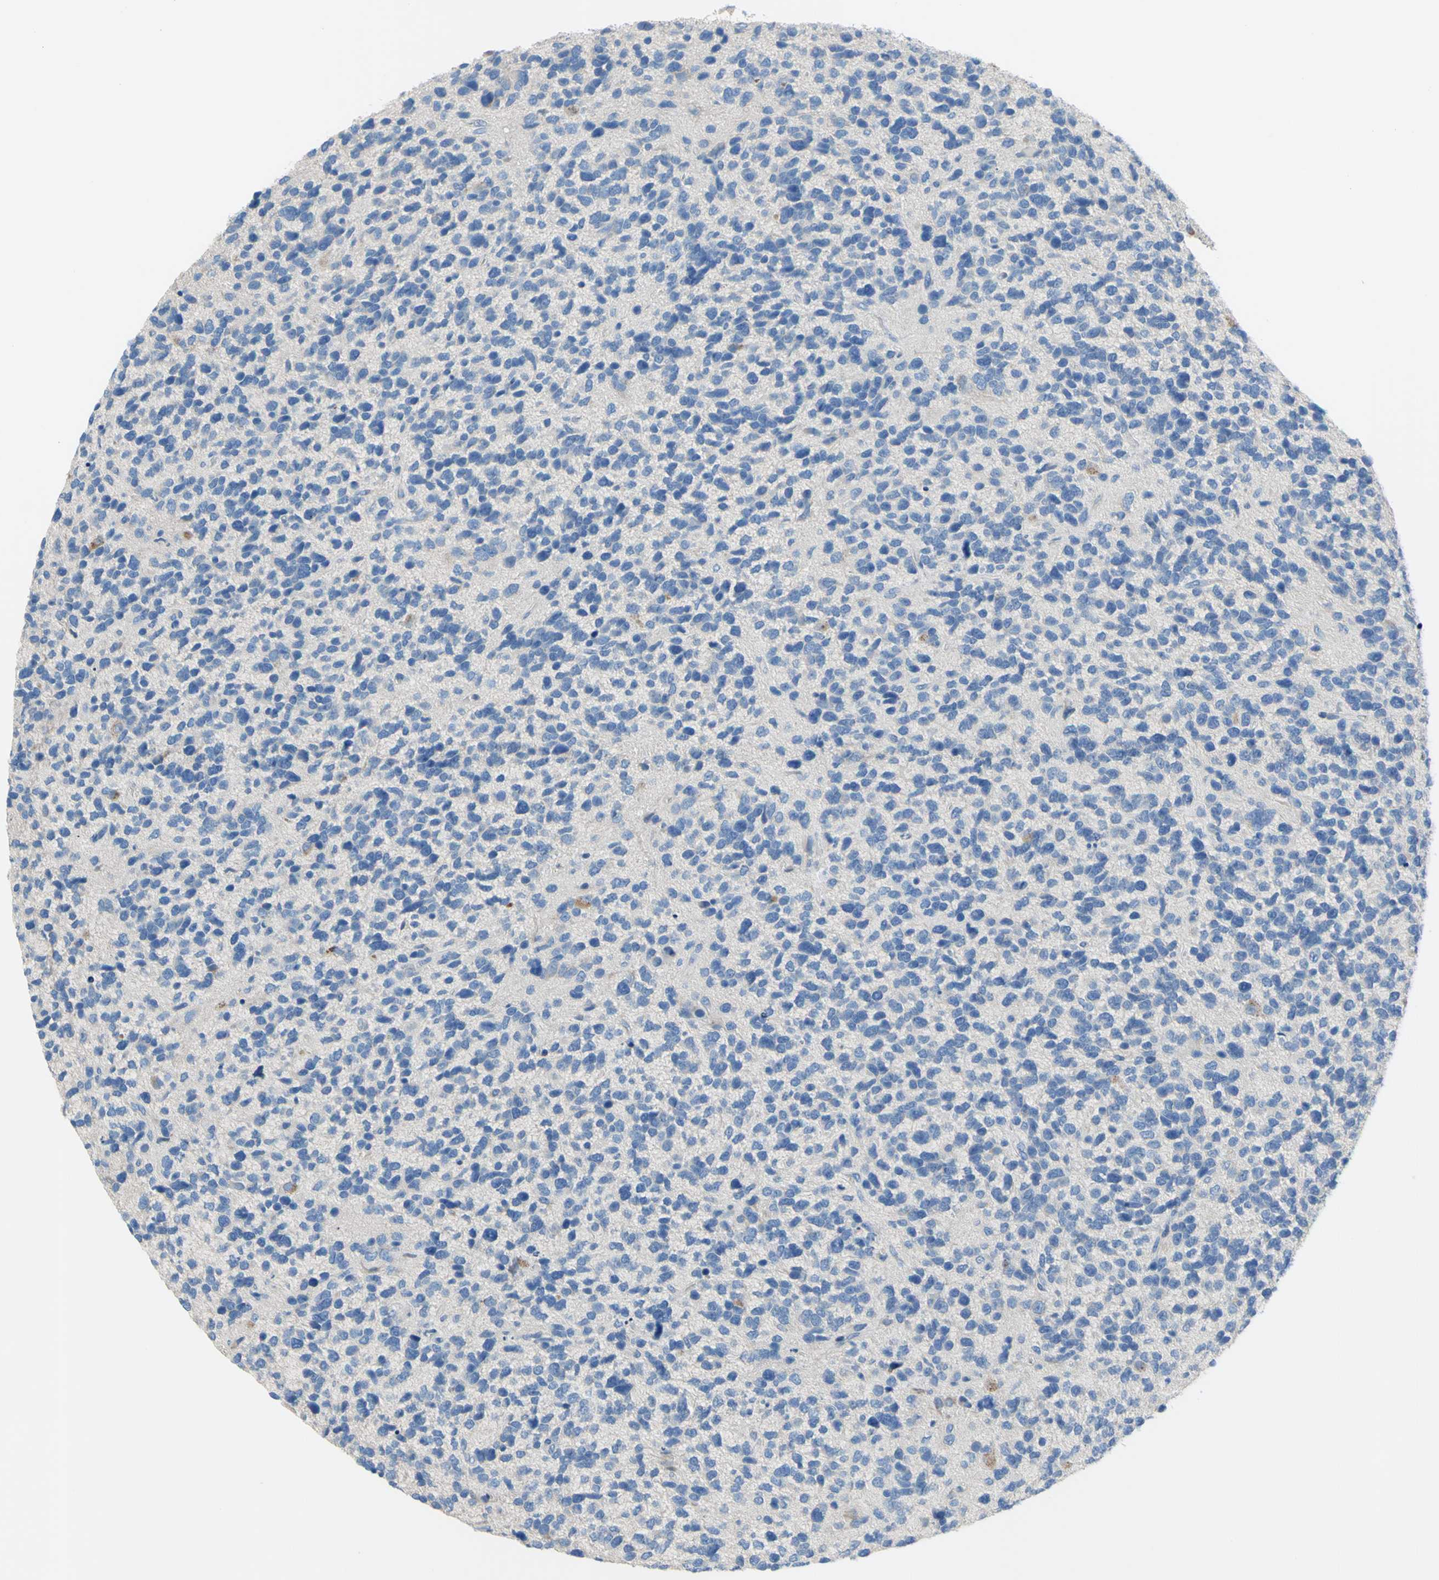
{"staining": {"intensity": "negative", "quantity": "none", "location": "none"}, "tissue": "glioma", "cell_type": "Tumor cells", "image_type": "cancer", "snomed": [{"axis": "morphology", "description": "Glioma, malignant, High grade"}, {"axis": "topography", "description": "Brain"}], "caption": "High power microscopy histopathology image of an immunohistochemistry (IHC) photomicrograph of high-grade glioma (malignant), revealing no significant positivity in tumor cells.", "gene": "TMEM59L", "patient": {"sex": "female", "age": 58}}